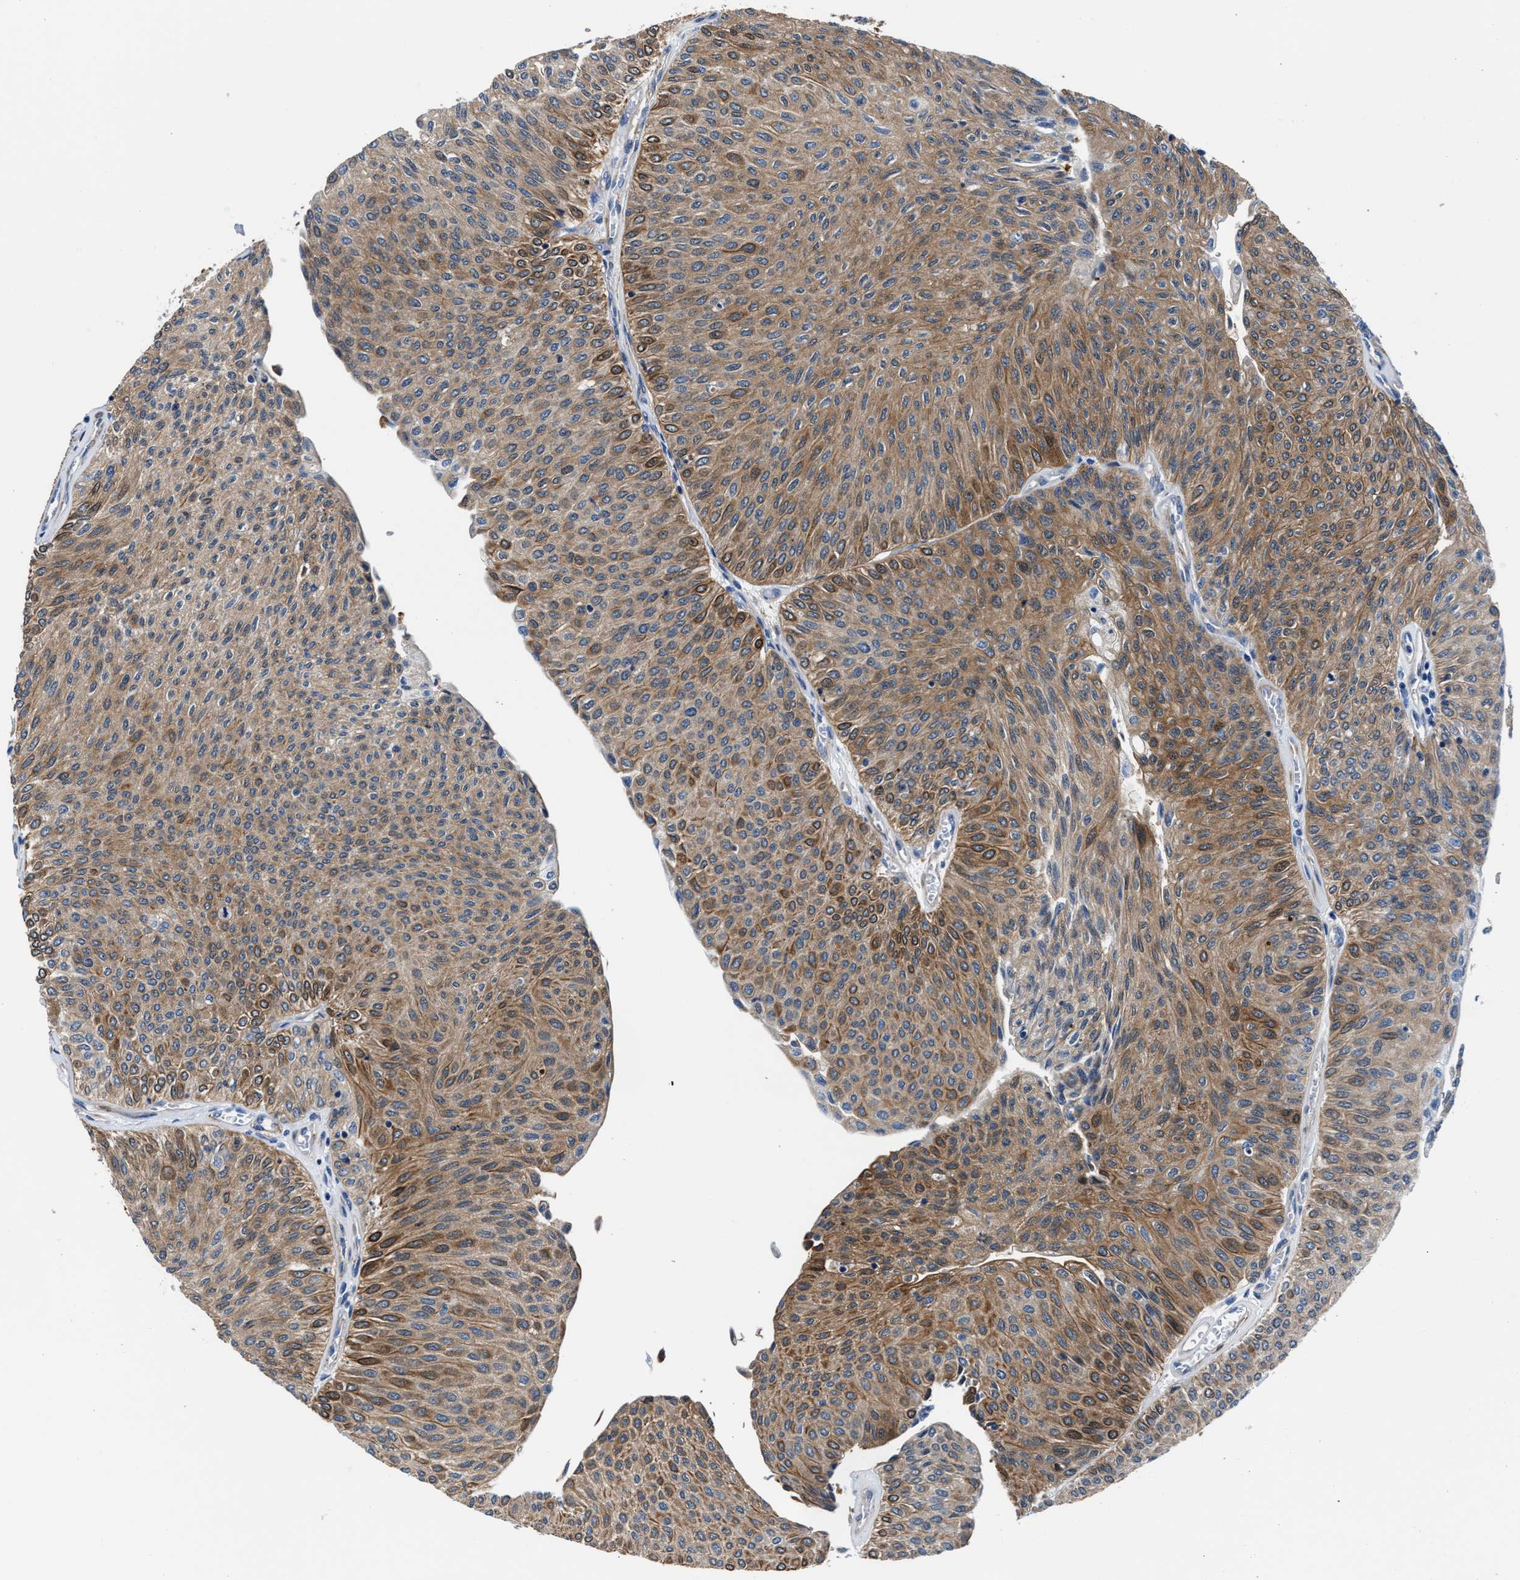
{"staining": {"intensity": "moderate", "quantity": ">75%", "location": "cytoplasmic/membranous"}, "tissue": "urothelial cancer", "cell_type": "Tumor cells", "image_type": "cancer", "snomed": [{"axis": "morphology", "description": "Urothelial carcinoma, Low grade"}, {"axis": "topography", "description": "Urinary bladder"}], "caption": "A micrograph of urothelial carcinoma (low-grade) stained for a protein reveals moderate cytoplasmic/membranous brown staining in tumor cells.", "gene": "PARG", "patient": {"sex": "male", "age": 78}}